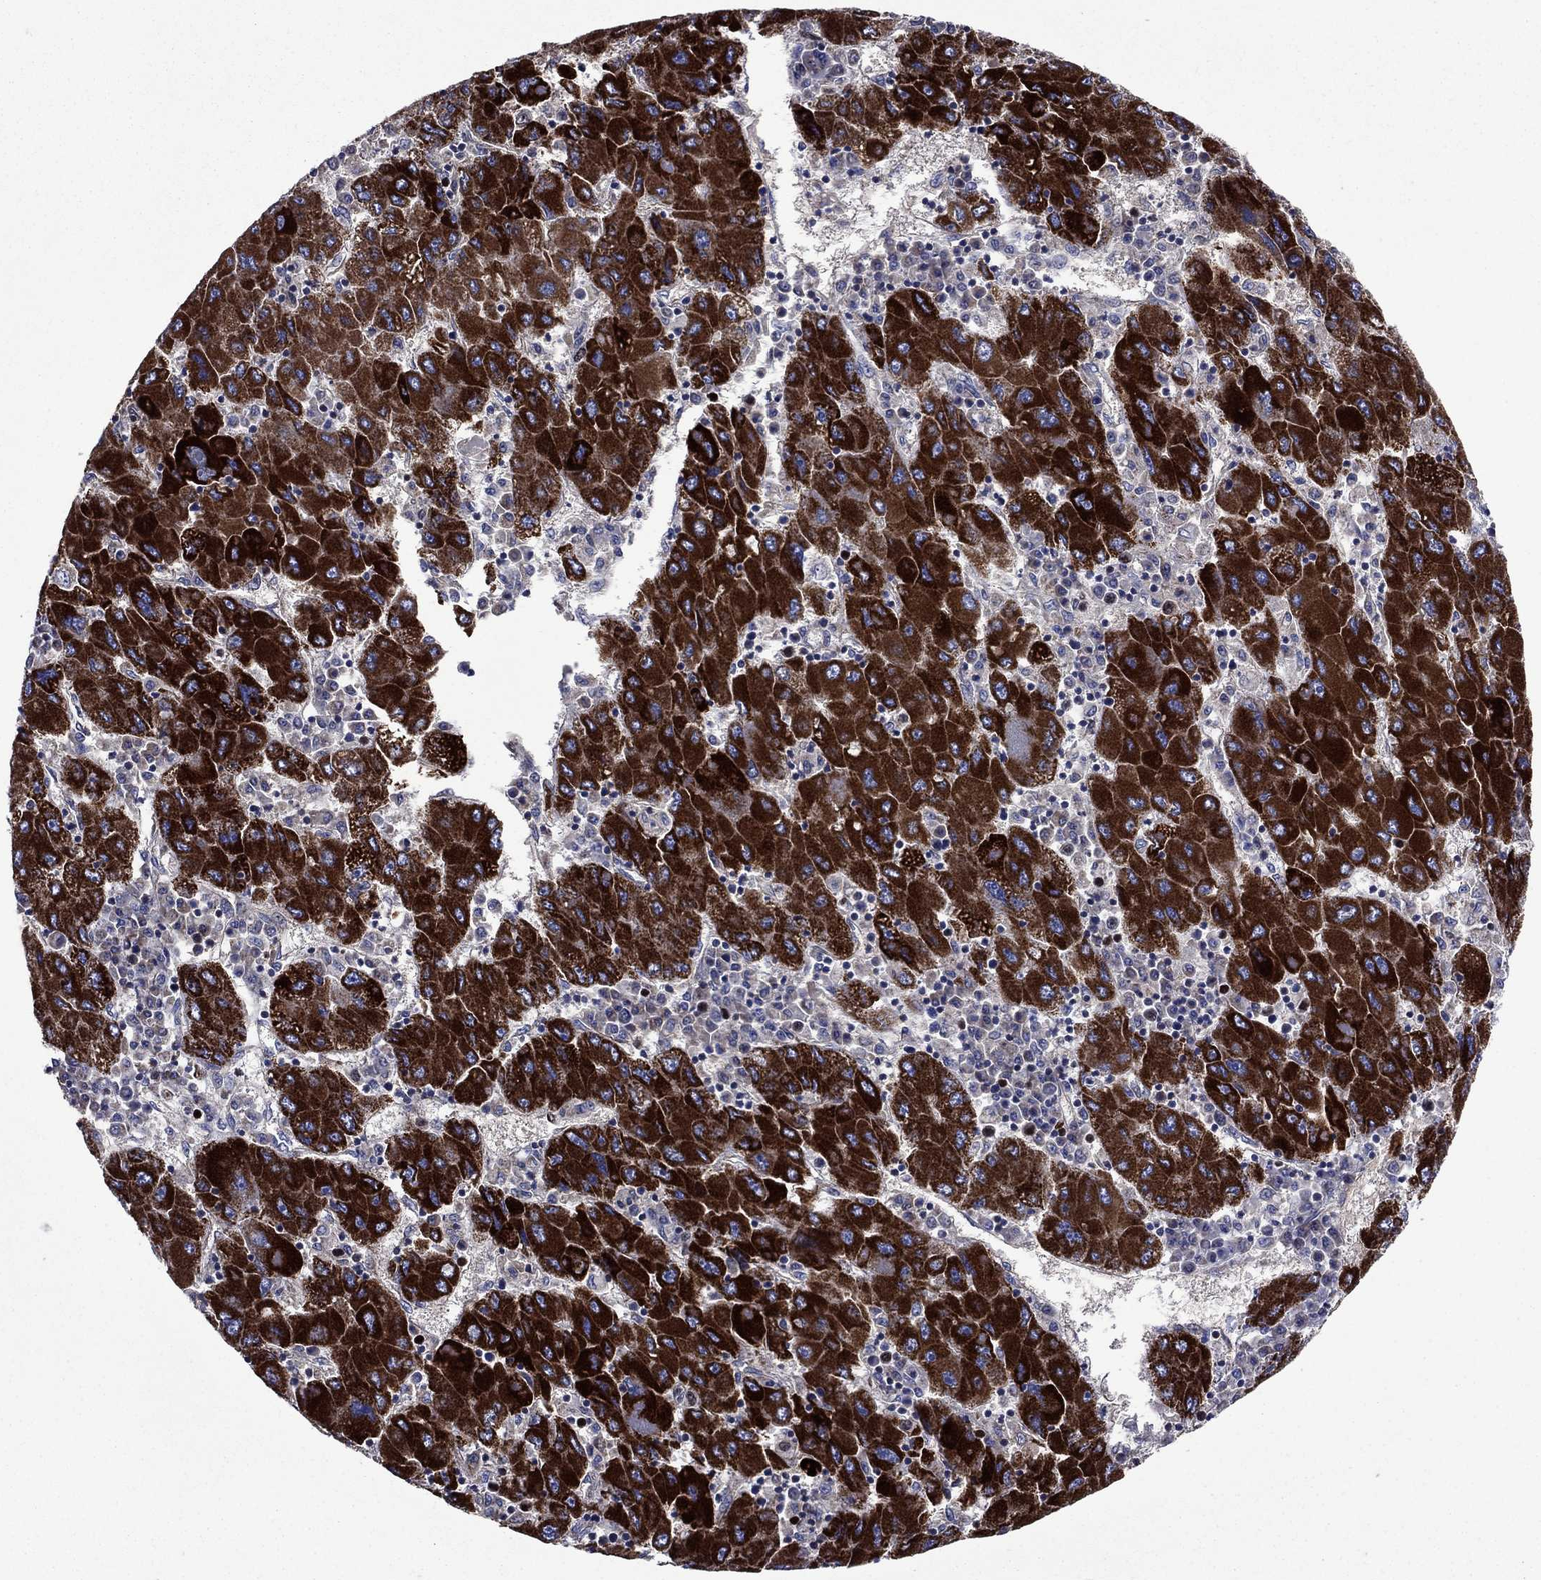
{"staining": {"intensity": "strong", "quantity": ">75%", "location": "cytoplasmic/membranous"}, "tissue": "liver cancer", "cell_type": "Tumor cells", "image_type": "cancer", "snomed": [{"axis": "morphology", "description": "Carcinoma, Hepatocellular, NOS"}, {"axis": "topography", "description": "Liver"}], "caption": "Liver hepatocellular carcinoma stained with DAB (3,3'-diaminobenzidine) immunohistochemistry (IHC) reveals high levels of strong cytoplasmic/membranous expression in approximately >75% of tumor cells.", "gene": "KIF22", "patient": {"sex": "male", "age": 75}}